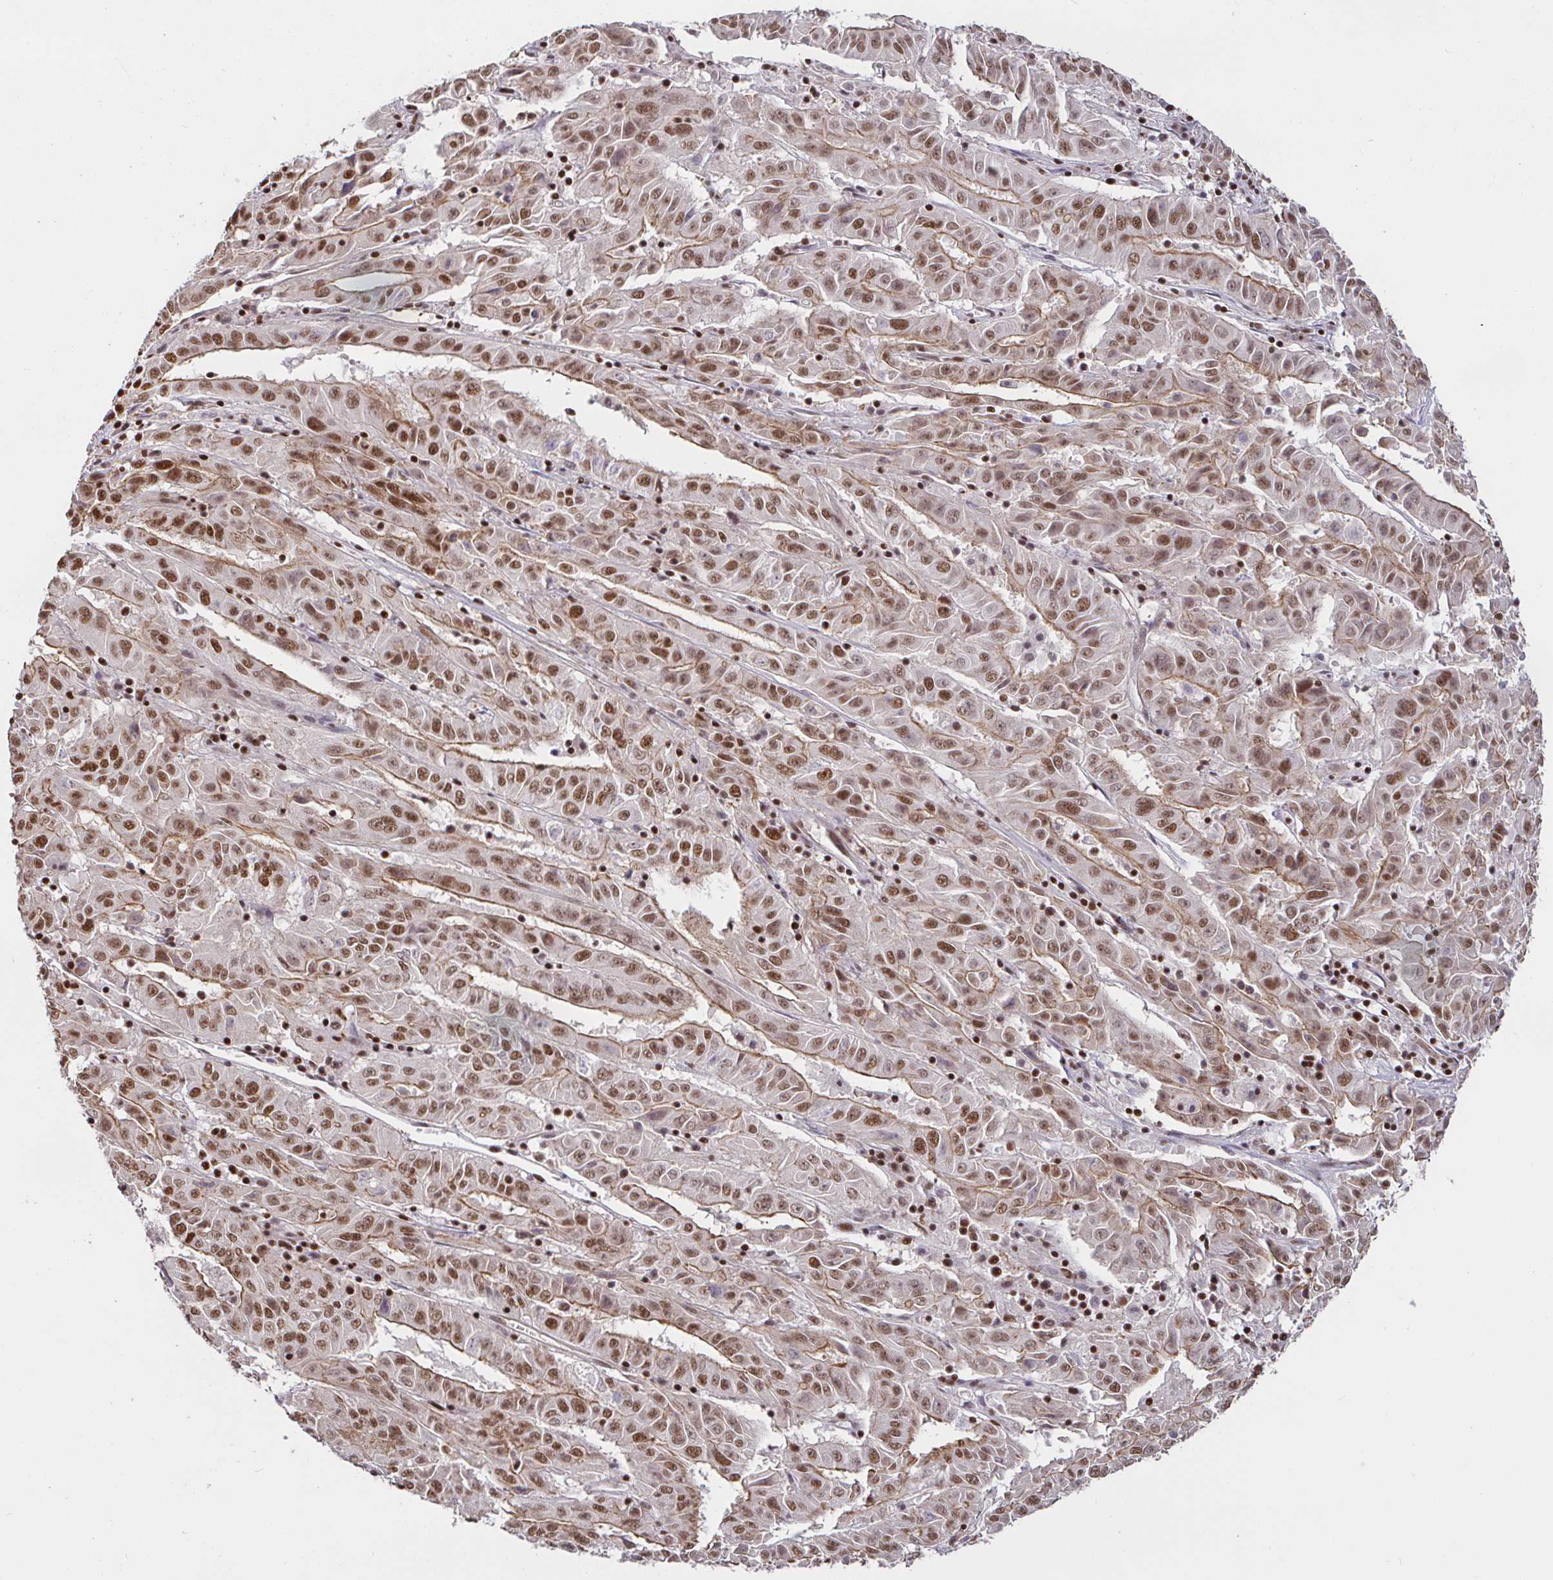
{"staining": {"intensity": "moderate", "quantity": ">75%", "location": "cytoplasmic/membranous,nuclear"}, "tissue": "pancreatic cancer", "cell_type": "Tumor cells", "image_type": "cancer", "snomed": [{"axis": "morphology", "description": "Adenocarcinoma, NOS"}, {"axis": "topography", "description": "Pancreas"}], "caption": "Brown immunohistochemical staining in pancreatic adenocarcinoma exhibits moderate cytoplasmic/membranous and nuclear staining in approximately >75% of tumor cells. (IHC, brightfield microscopy, high magnification).", "gene": "SP3", "patient": {"sex": "male", "age": 63}}